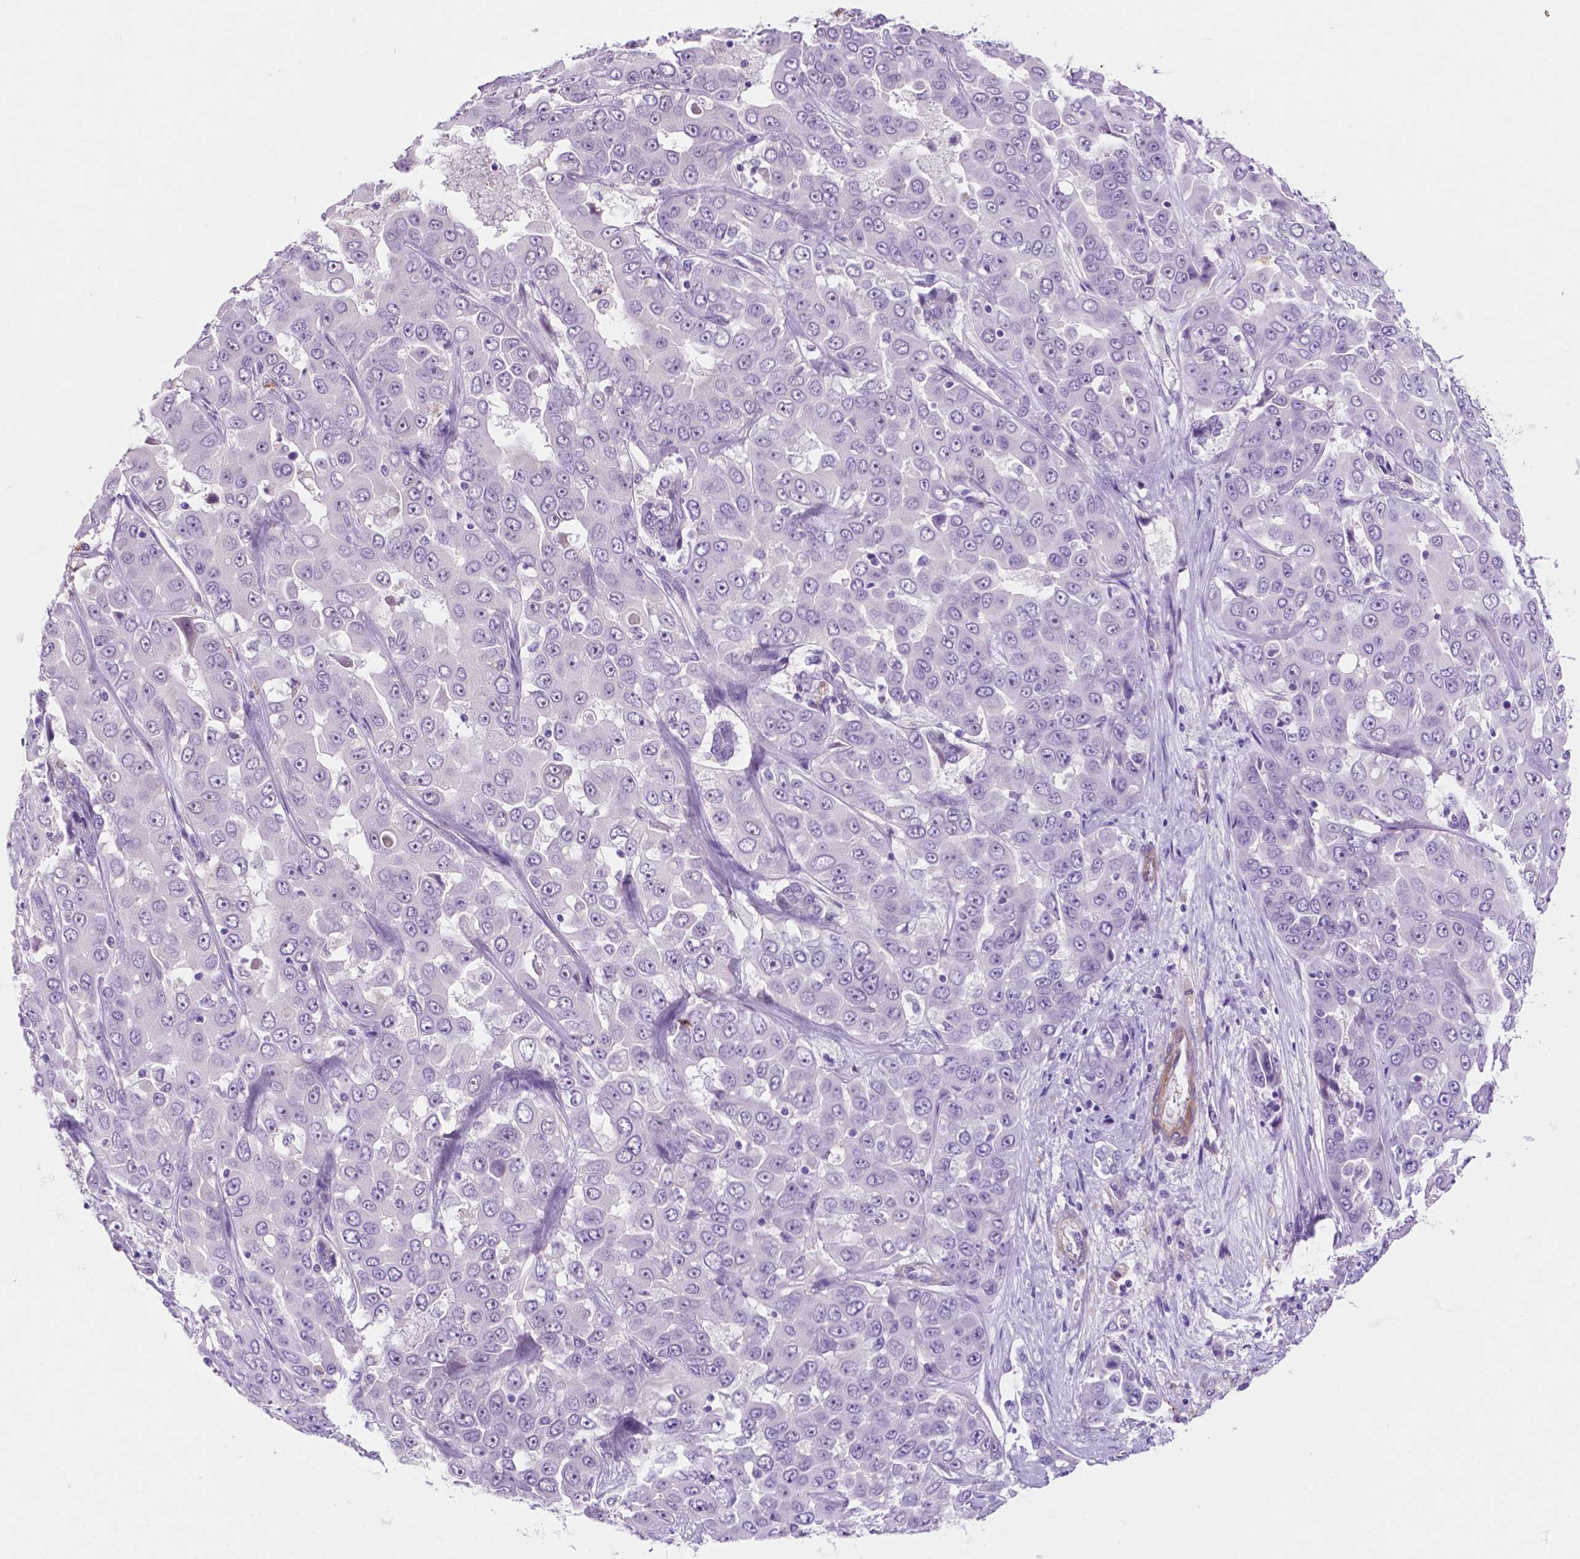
{"staining": {"intensity": "negative", "quantity": "none", "location": "none"}, "tissue": "liver cancer", "cell_type": "Tumor cells", "image_type": "cancer", "snomed": [{"axis": "morphology", "description": "Cholangiocarcinoma"}, {"axis": "topography", "description": "Liver"}], "caption": "IHC image of cholangiocarcinoma (liver) stained for a protein (brown), which displays no positivity in tumor cells. (DAB IHC with hematoxylin counter stain).", "gene": "ASPG", "patient": {"sex": "female", "age": 52}}